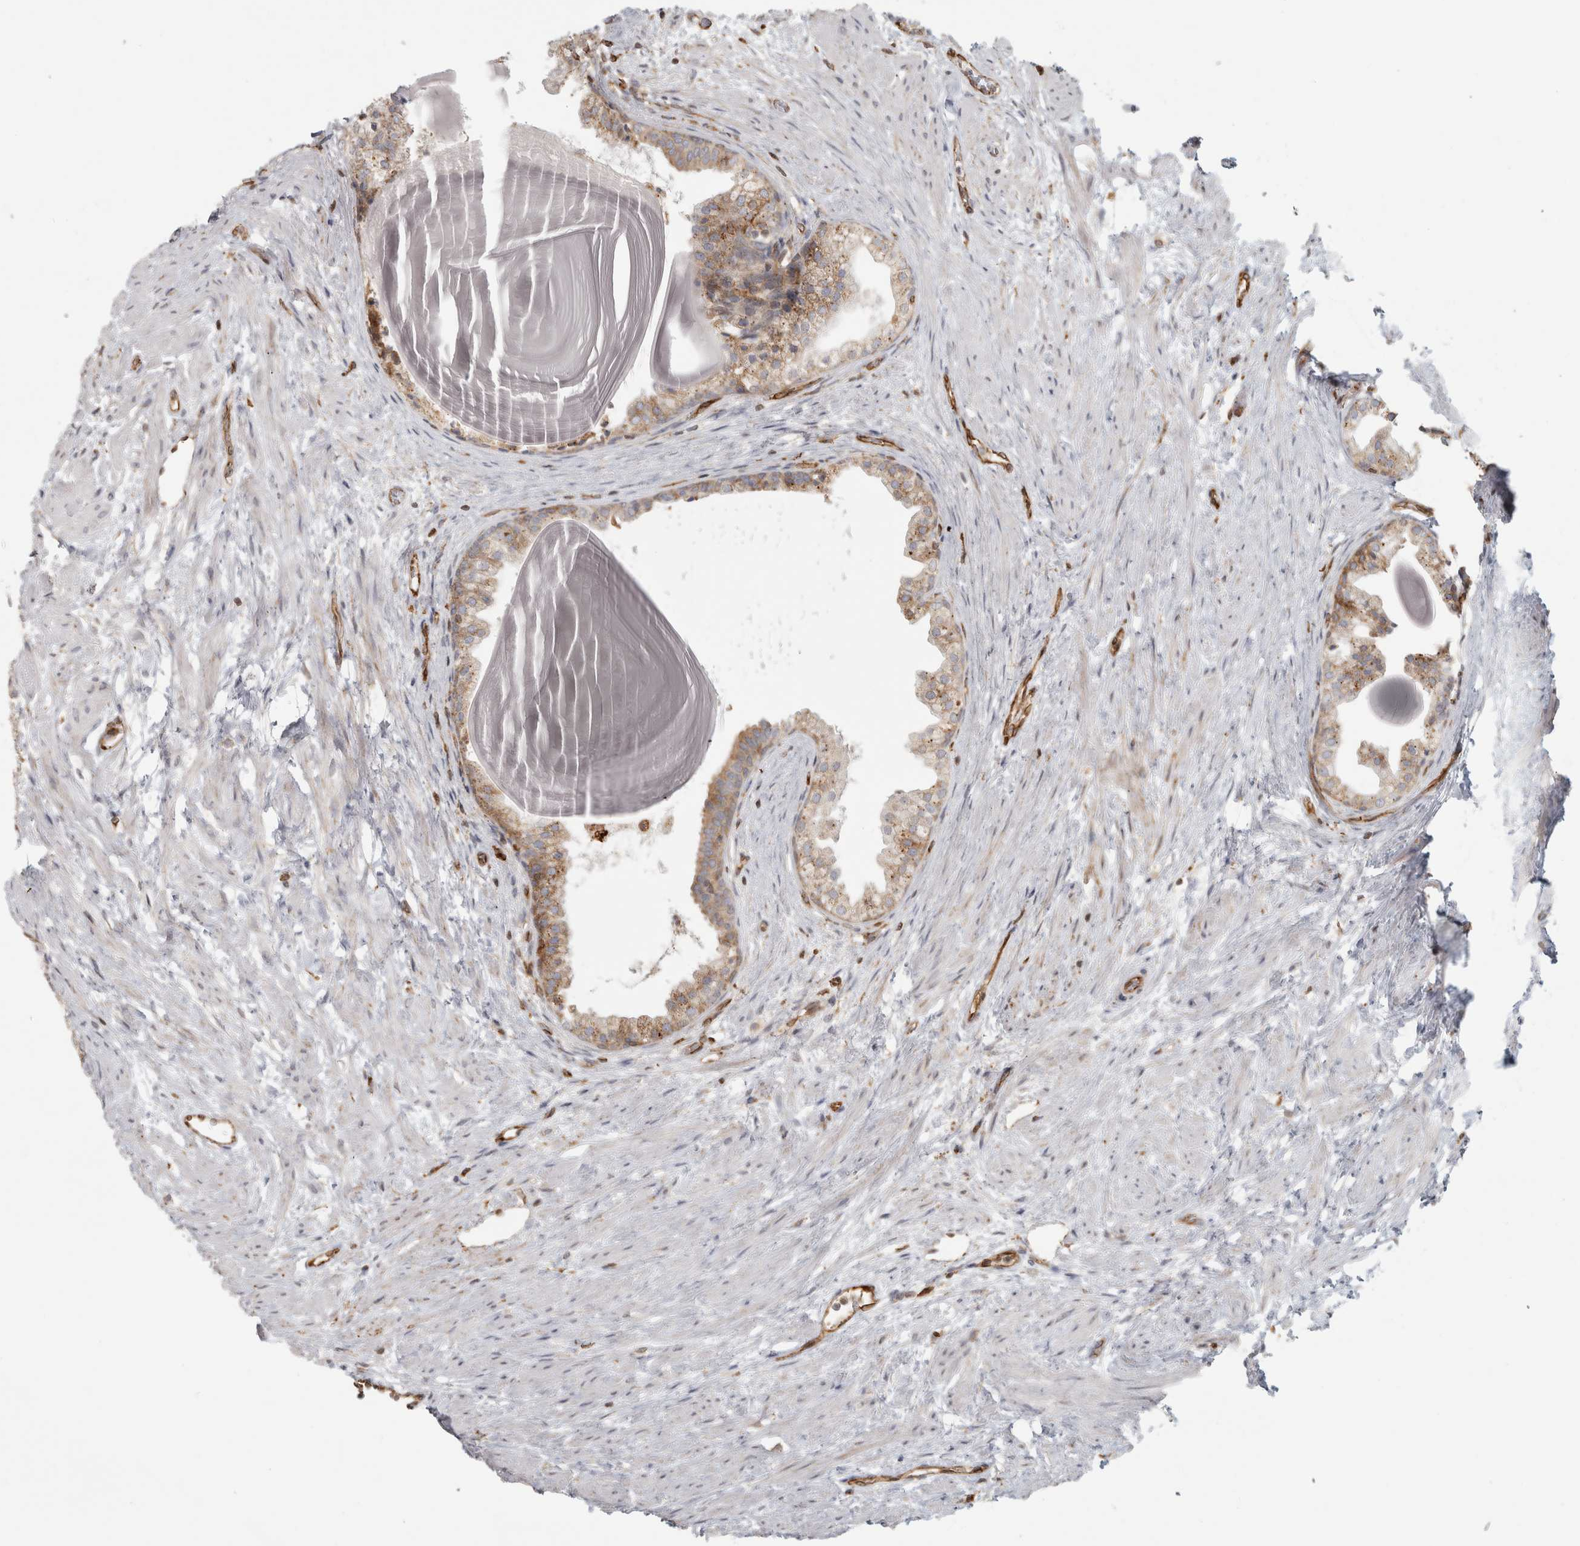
{"staining": {"intensity": "moderate", "quantity": "<25%", "location": "cytoplasmic/membranous"}, "tissue": "prostate", "cell_type": "Glandular cells", "image_type": "normal", "snomed": [{"axis": "morphology", "description": "Normal tissue, NOS"}, {"axis": "topography", "description": "Prostate"}], "caption": "Immunohistochemistry (IHC) histopathology image of normal prostate: prostate stained using immunohistochemistry reveals low levels of moderate protein expression localized specifically in the cytoplasmic/membranous of glandular cells, appearing as a cytoplasmic/membranous brown color.", "gene": "HLA", "patient": {"sex": "male", "age": 48}}